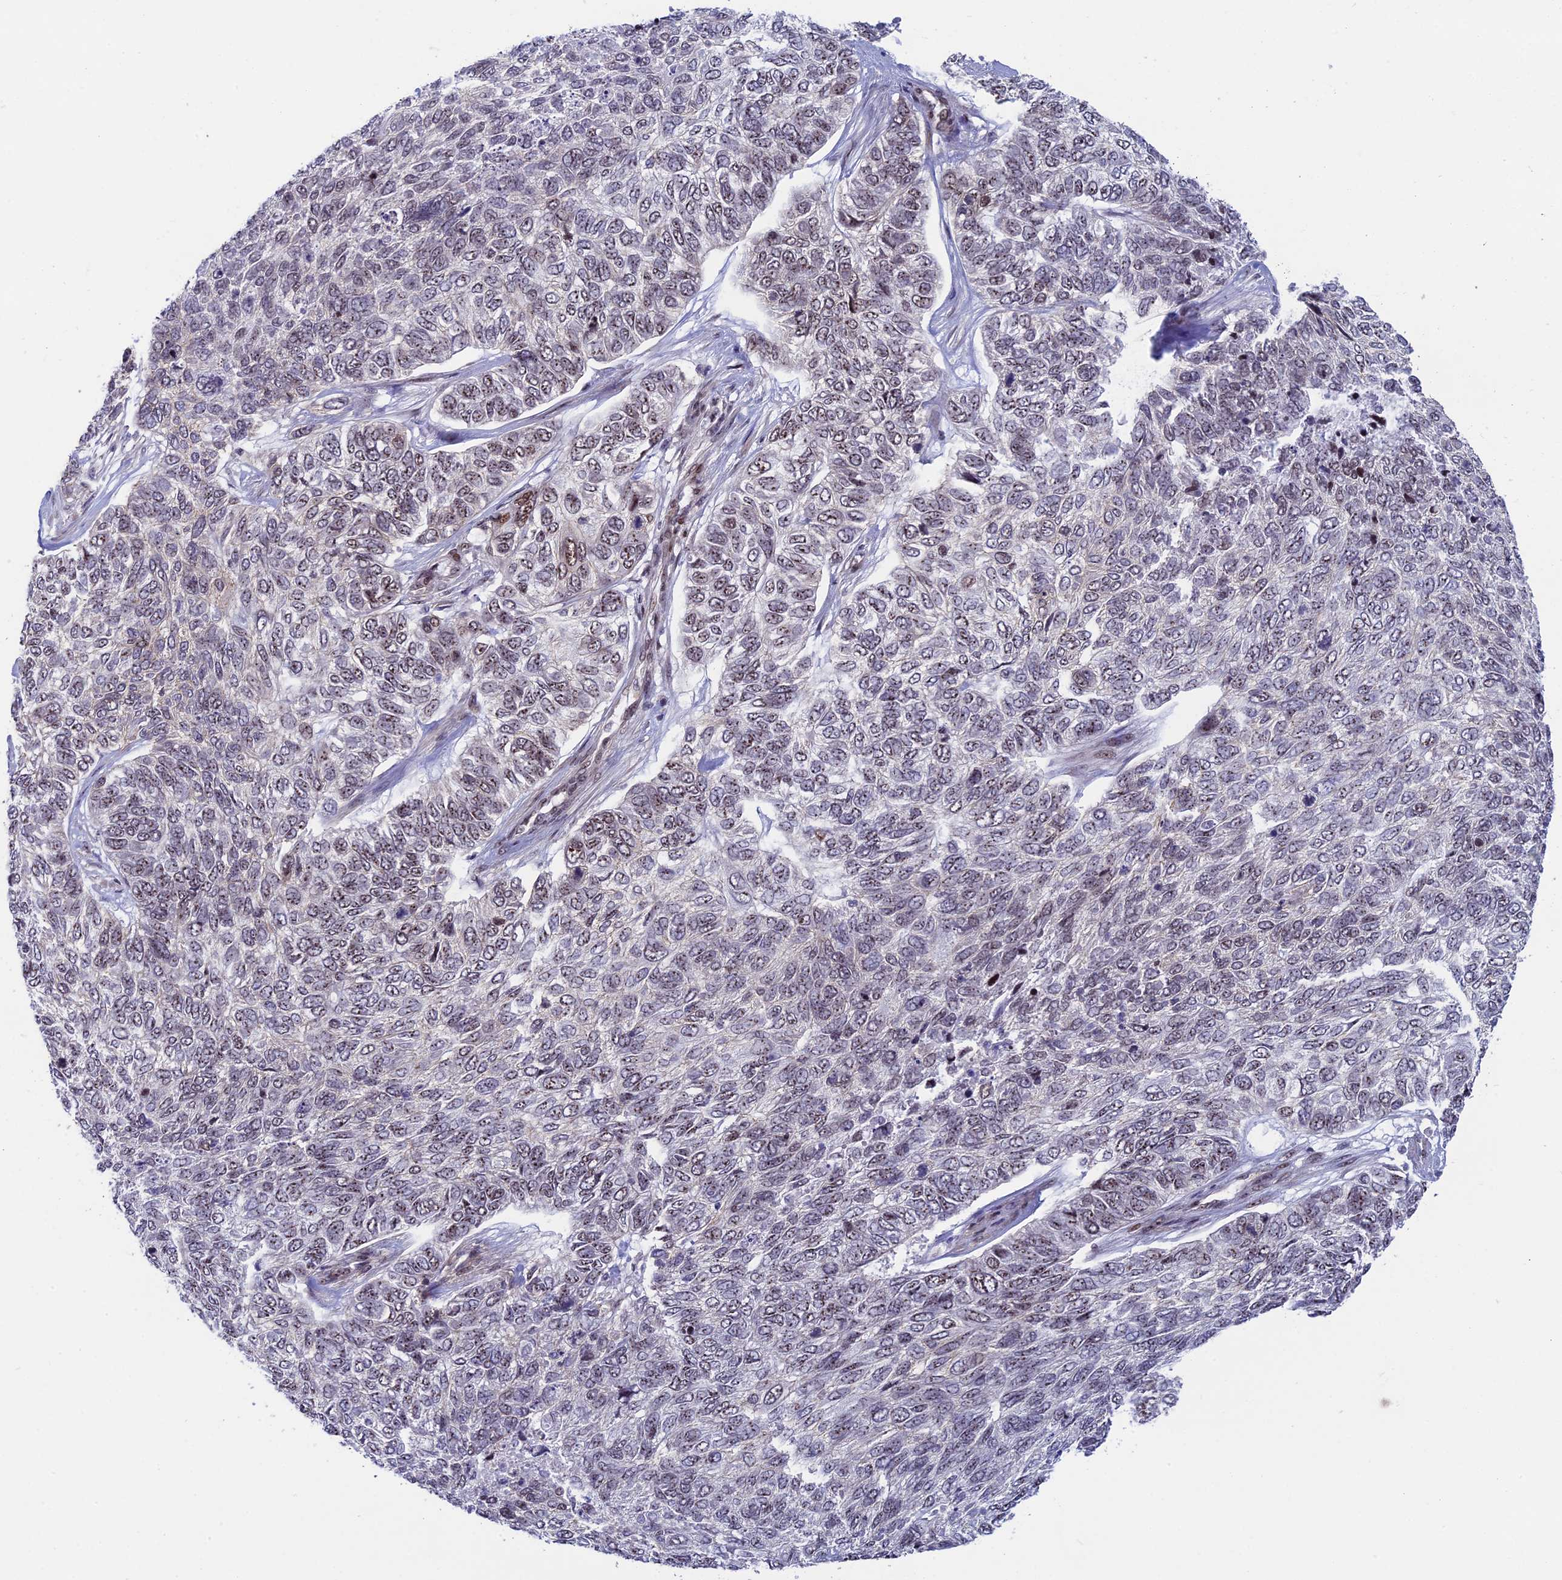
{"staining": {"intensity": "weak", "quantity": "<25%", "location": "nuclear"}, "tissue": "skin cancer", "cell_type": "Tumor cells", "image_type": "cancer", "snomed": [{"axis": "morphology", "description": "Basal cell carcinoma"}, {"axis": "topography", "description": "Skin"}], "caption": "This histopathology image is of skin cancer (basal cell carcinoma) stained with immunohistochemistry to label a protein in brown with the nuclei are counter-stained blue. There is no expression in tumor cells.", "gene": "CCDC86", "patient": {"sex": "female", "age": 65}}